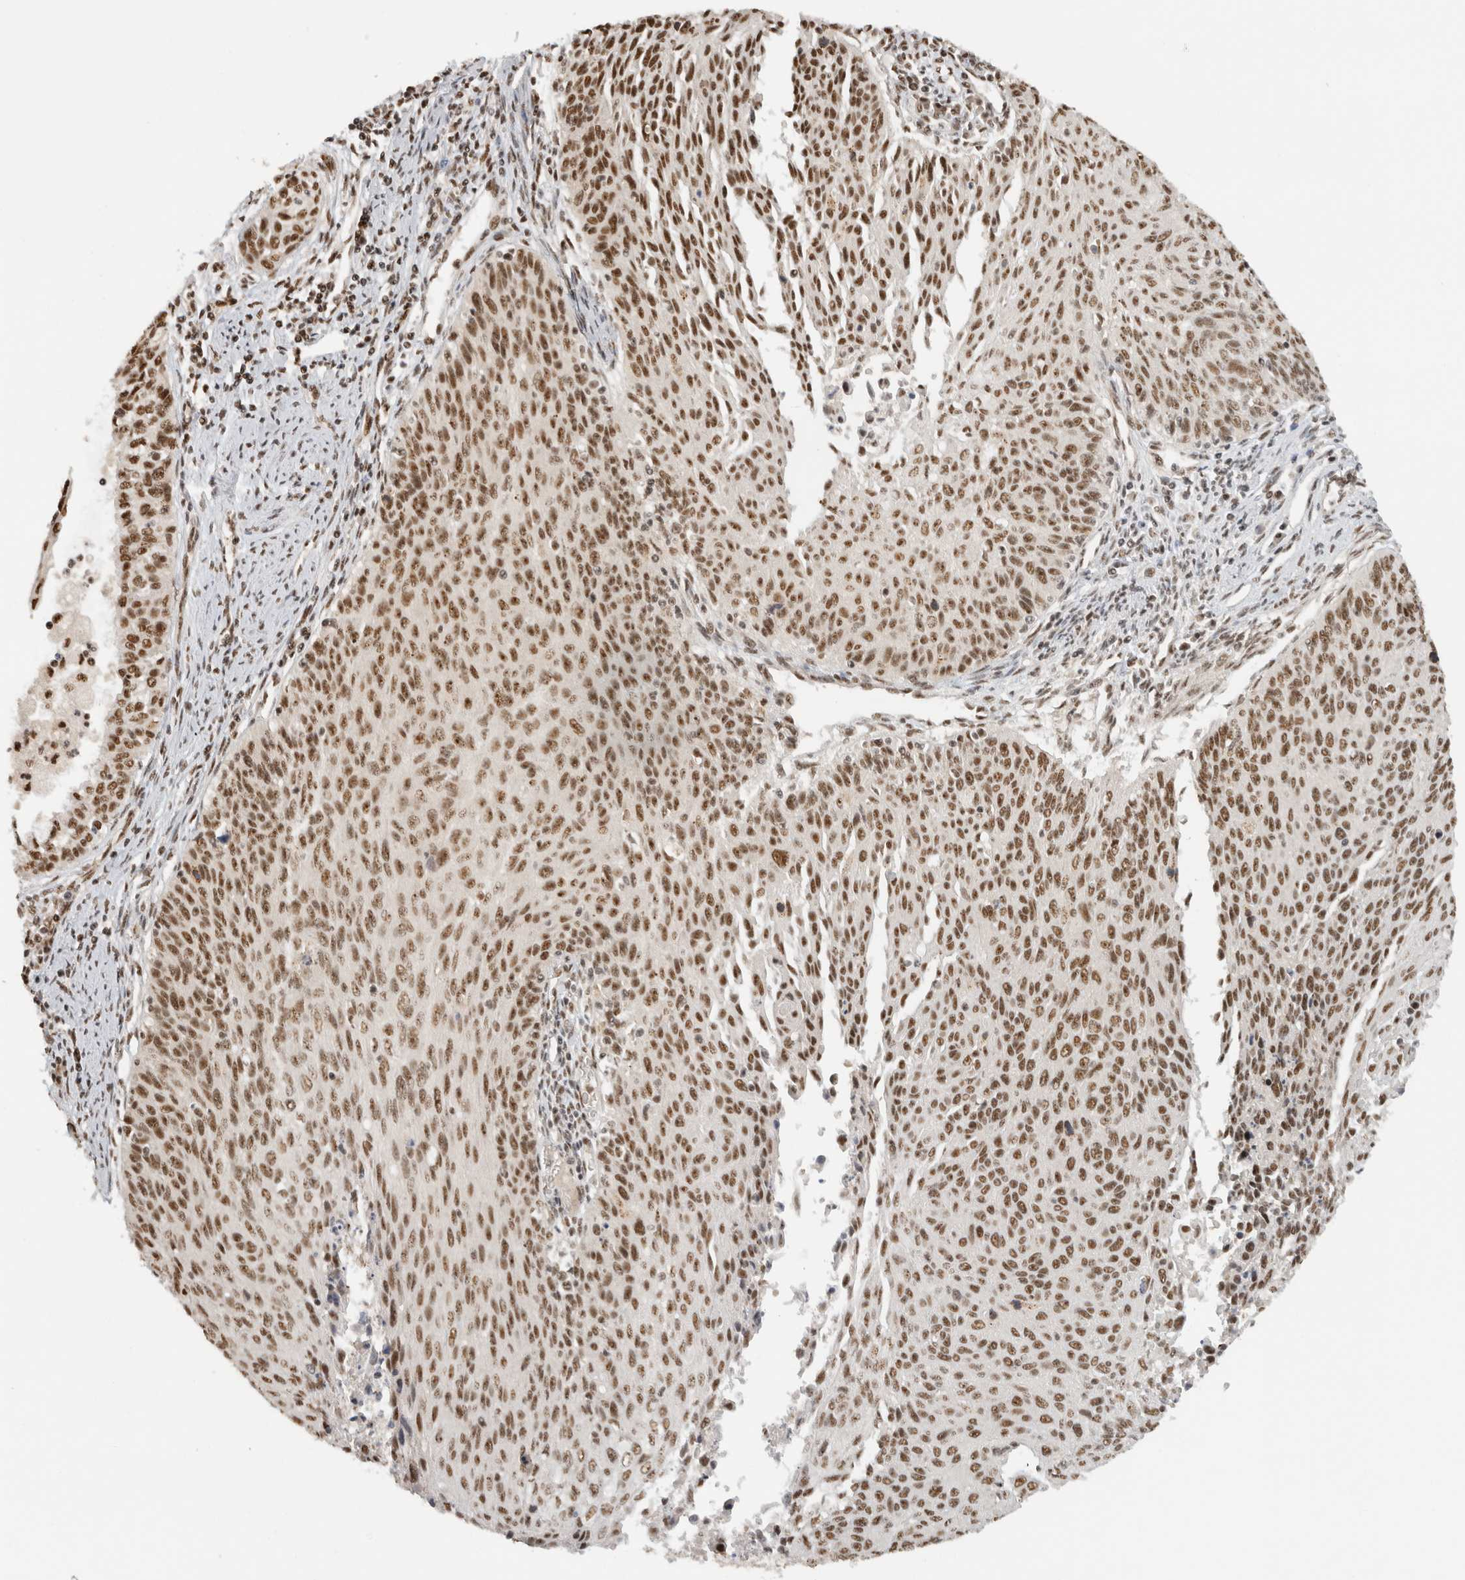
{"staining": {"intensity": "moderate", "quantity": ">75%", "location": "nuclear"}, "tissue": "cervical cancer", "cell_type": "Tumor cells", "image_type": "cancer", "snomed": [{"axis": "morphology", "description": "Squamous cell carcinoma, NOS"}, {"axis": "topography", "description": "Cervix"}], "caption": "Brown immunohistochemical staining in cervical squamous cell carcinoma shows moderate nuclear staining in approximately >75% of tumor cells.", "gene": "EBNA1BP2", "patient": {"sex": "female", "age": 55}}